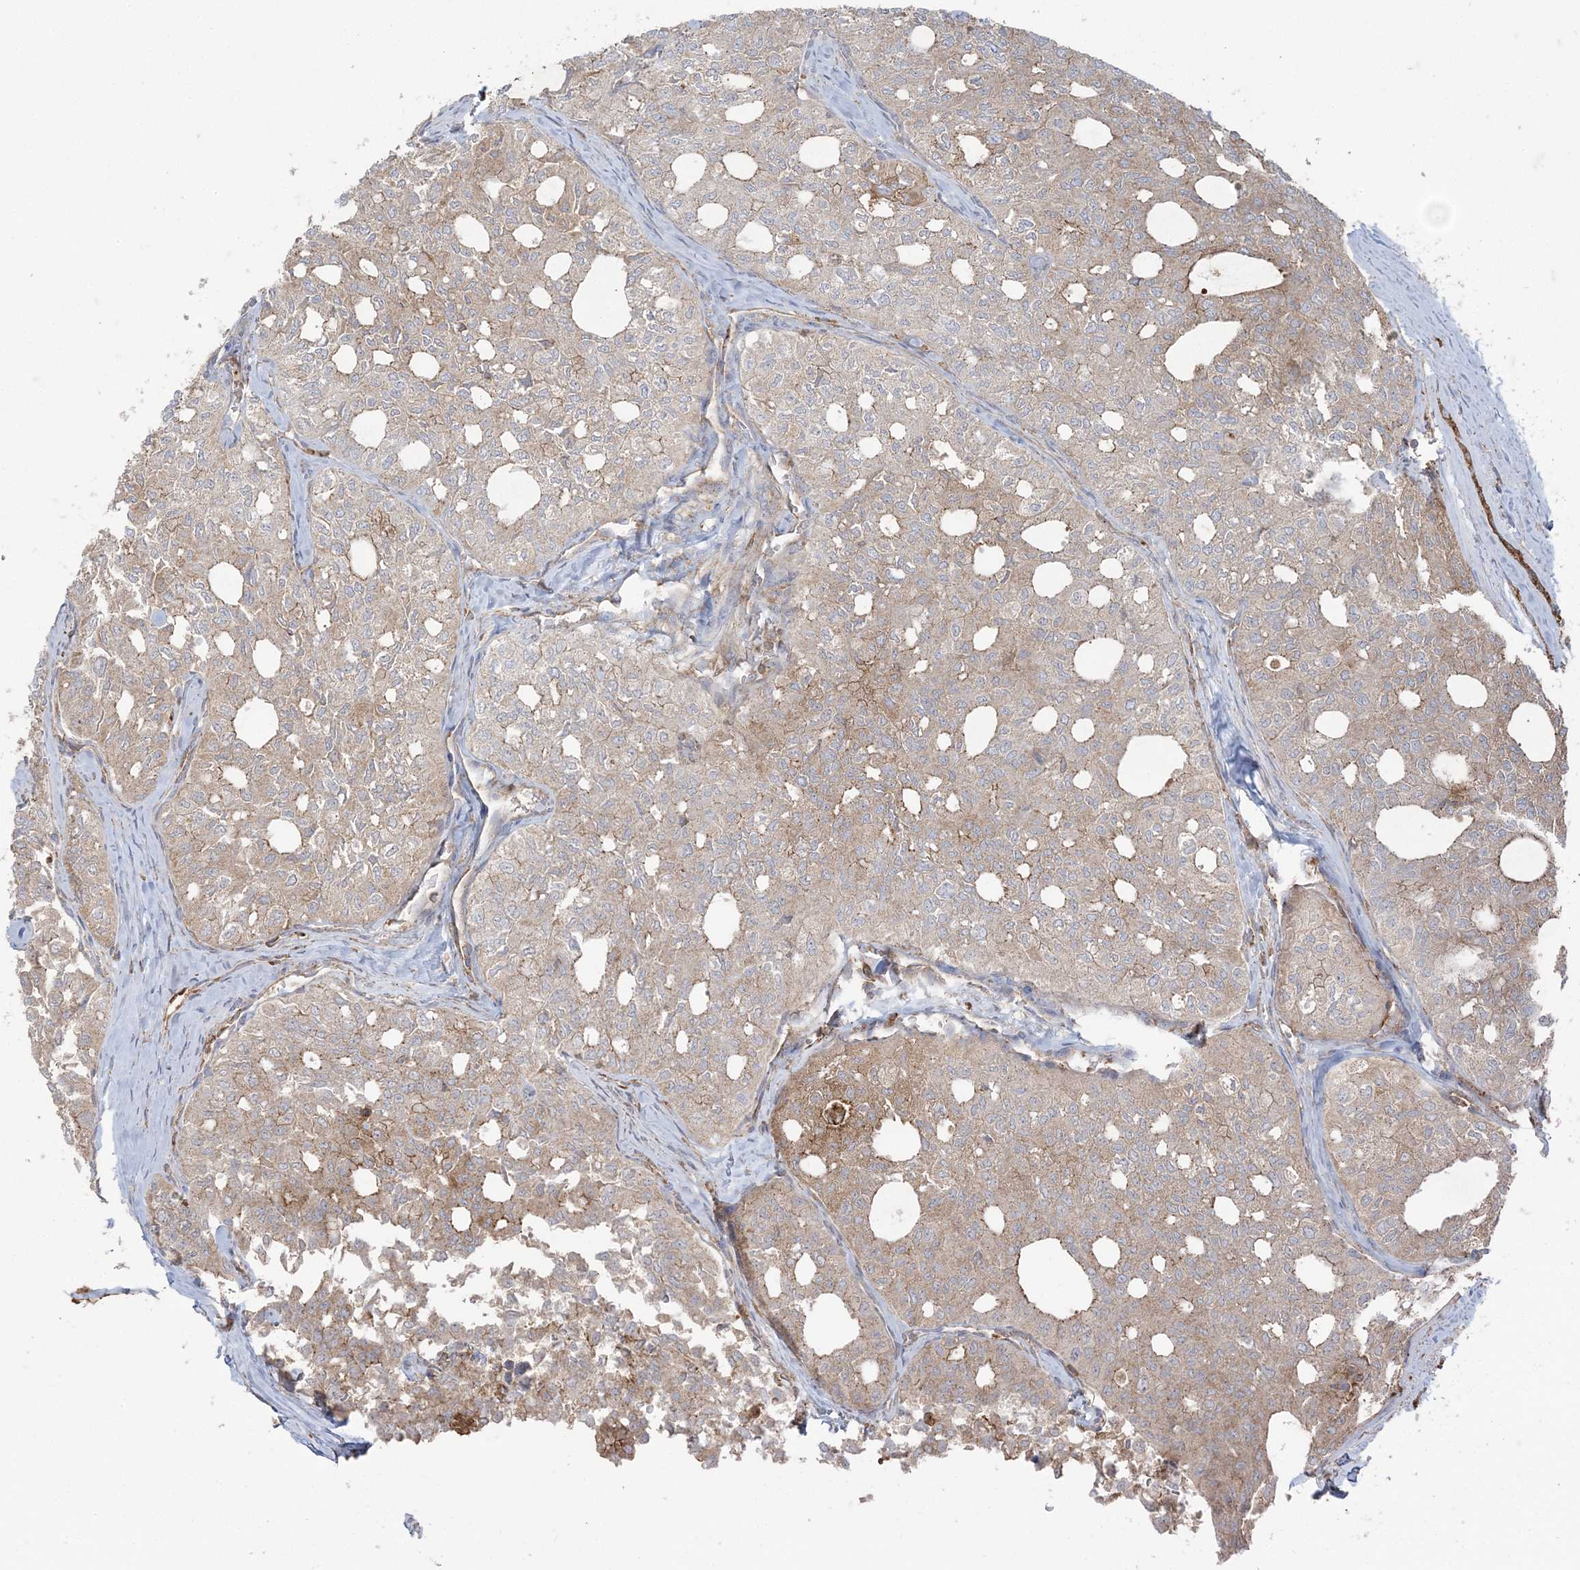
{"staining": {"intensity": "moderate", "quantity": "<25%", "location": "cytoplasmic/membranous"}, "tissue": "thyroid cancer", "cell_type": "Tumor cells", "image_type": "cancer", "snomed": [{"axis": "morphology", "description": "Follicular adenoma carcinoma, NOS"}, {"axis": "topography", "description": "Thyroid gland"}], "caption": "Immunohistochemistry micrograph of human thyroid cancer stained for a protein (brown), which reveals low levels of moderate cytoplasmic/membranous expression in approximately <25% of tumor cells.", "gene": "DERL3", "patient": {"sex": "male", "age": 75}}